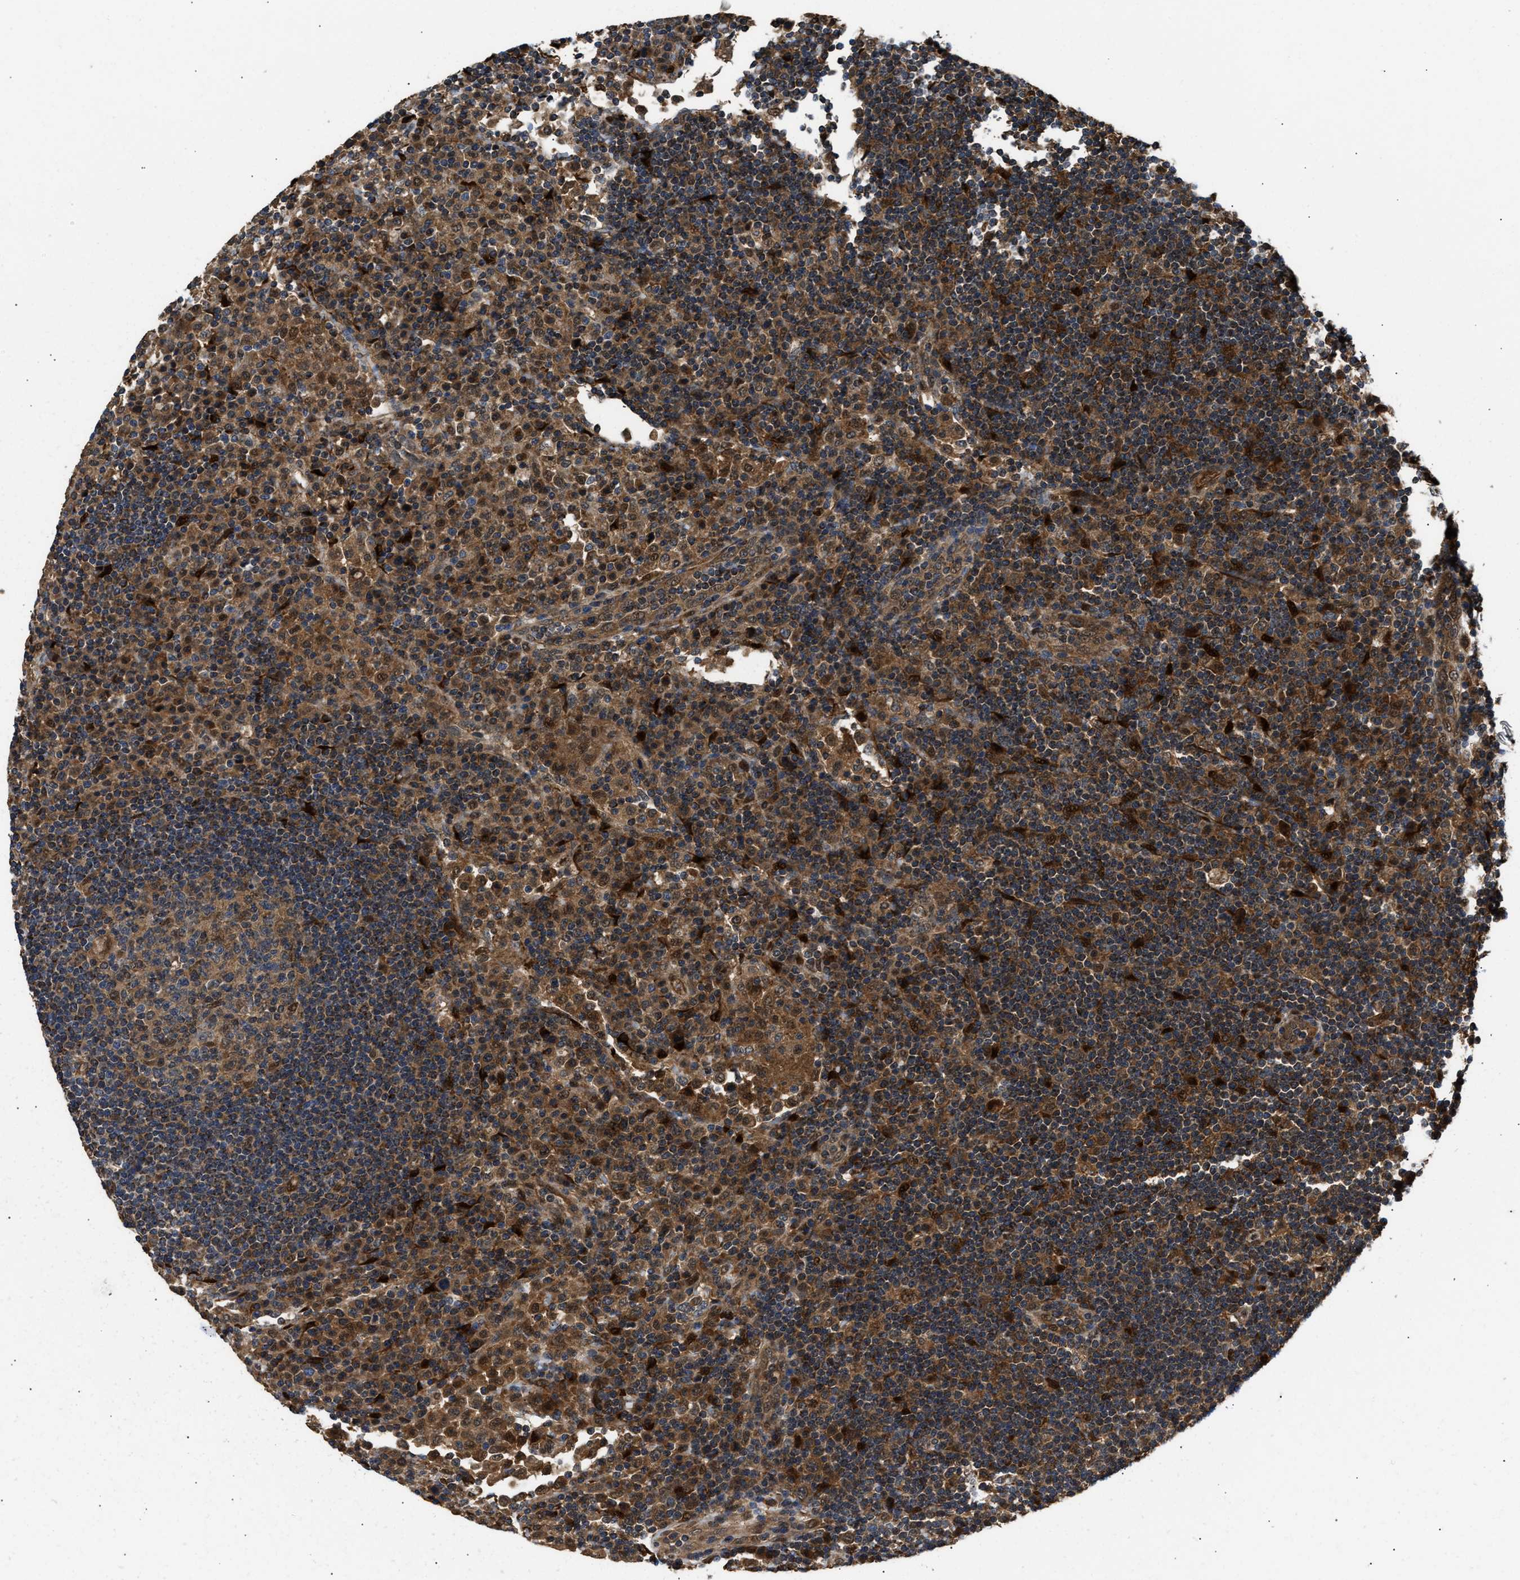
{"staining": {"intensity": "moderate", "quantity": ">75%", "location": "cytoplasmic/membranous"}, "tissue": "lymph node", "cell_type": "Germinal center cells", "image_type": "normal", "snomed": [{"axis": "morphology", "description": "Normal tissue, NOS"}, {"axis": "topography", "description": "Lymph node"}], "caption": "Benign lymph node exhibits moderate cytoplasmic/membranous expression in approximately >75% of germinal center cells.", "gene": "PPA1", "patient": {"sex": "female", "age": 53}}